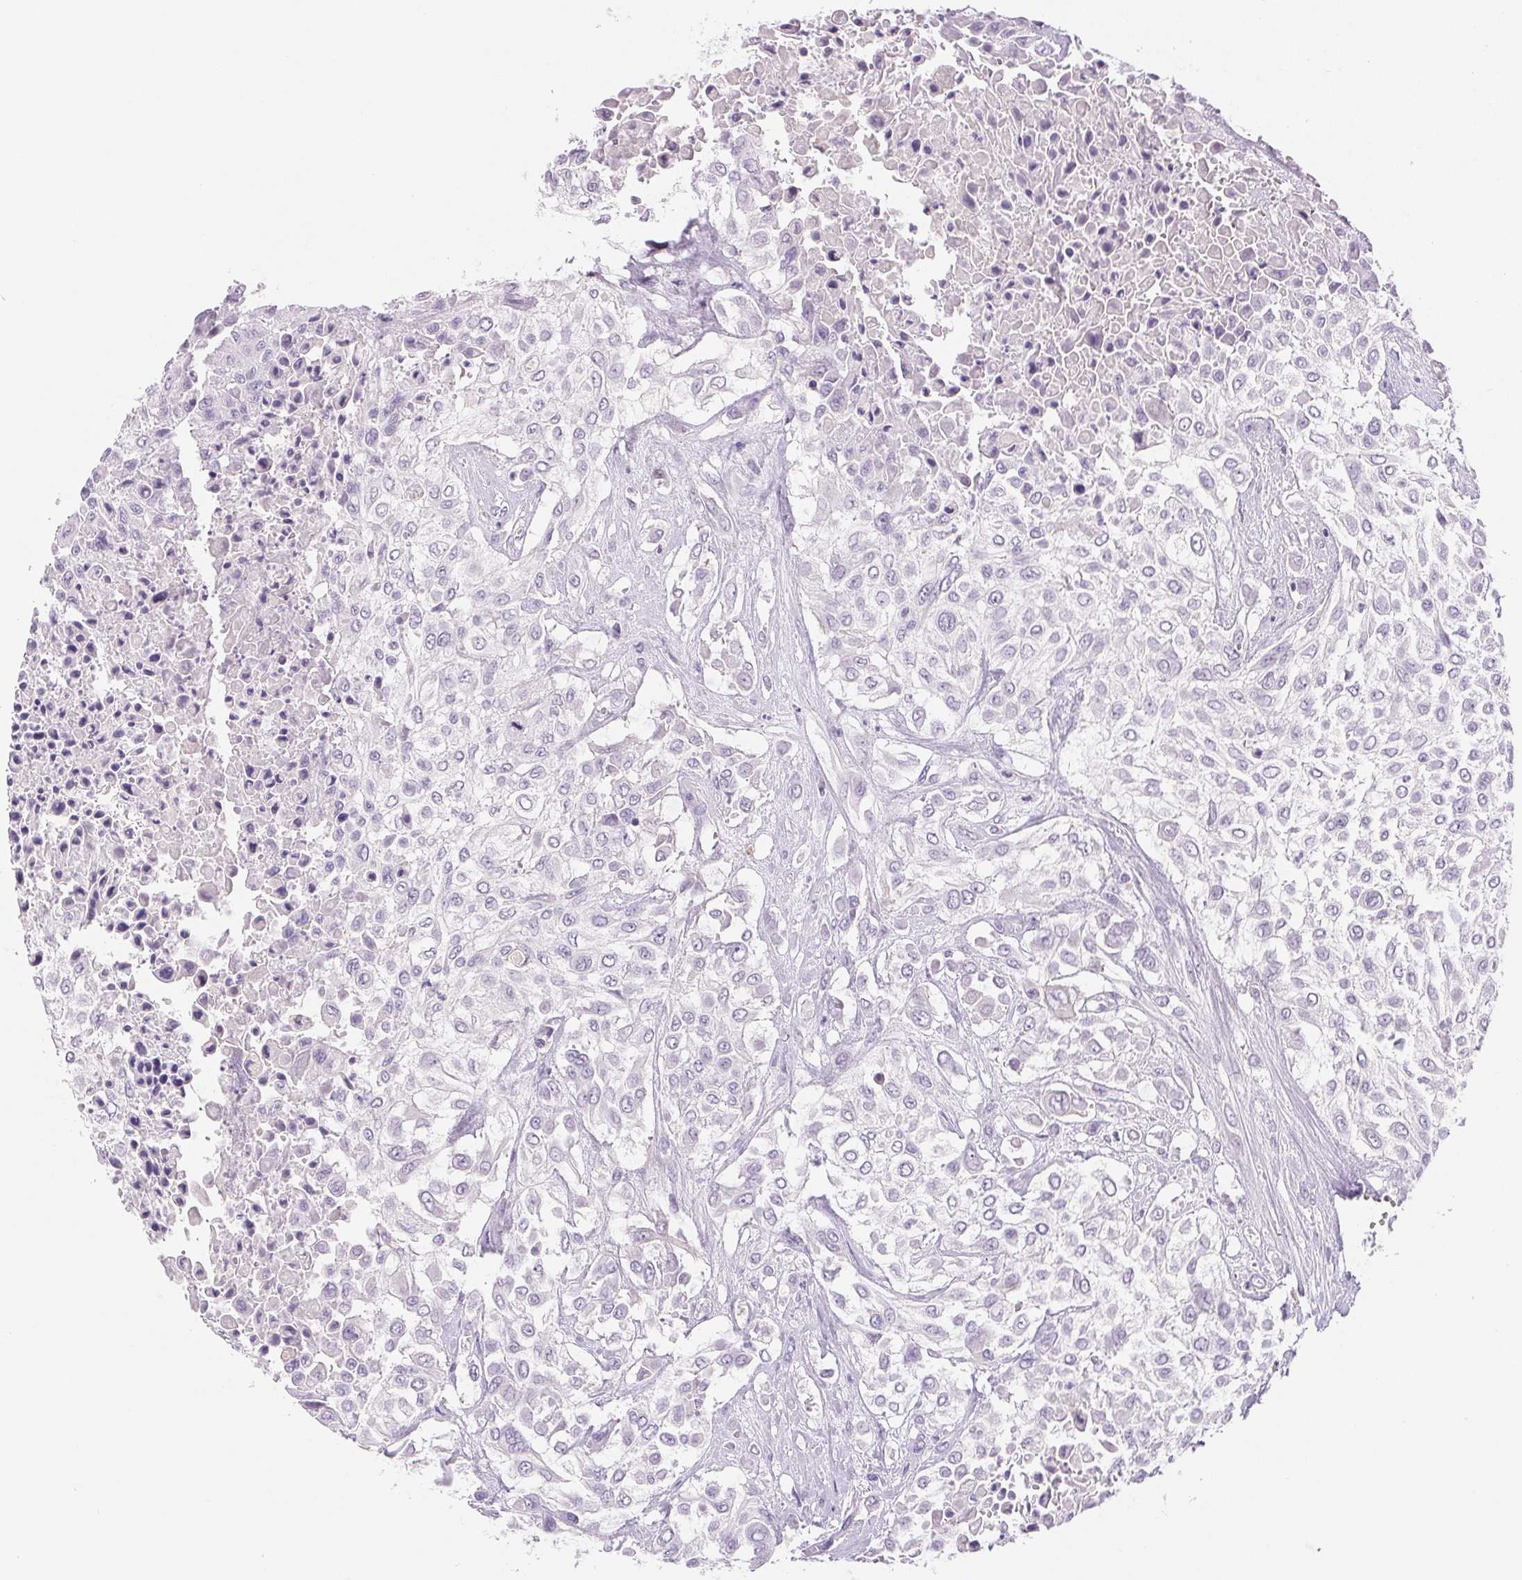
{"staining": {"intensity": "negative", "quantity": "none", "location": "none"}, "tissue": "urothelial cancer", "cell_type": "Tumor cells", "image_type": "cancer", "snomed": [{"axis": "morphology", "description": "Urothelial carcinoma, High grade"}, {"axis": "topography", "description": "Urinary bladder"}], "caption": "Immunohistochemical staining of human urothelial cancer reveals no significant staining in tumor cells.", "gene": "IFIT1B", "patient": {"sex": "male", "age": 57}}